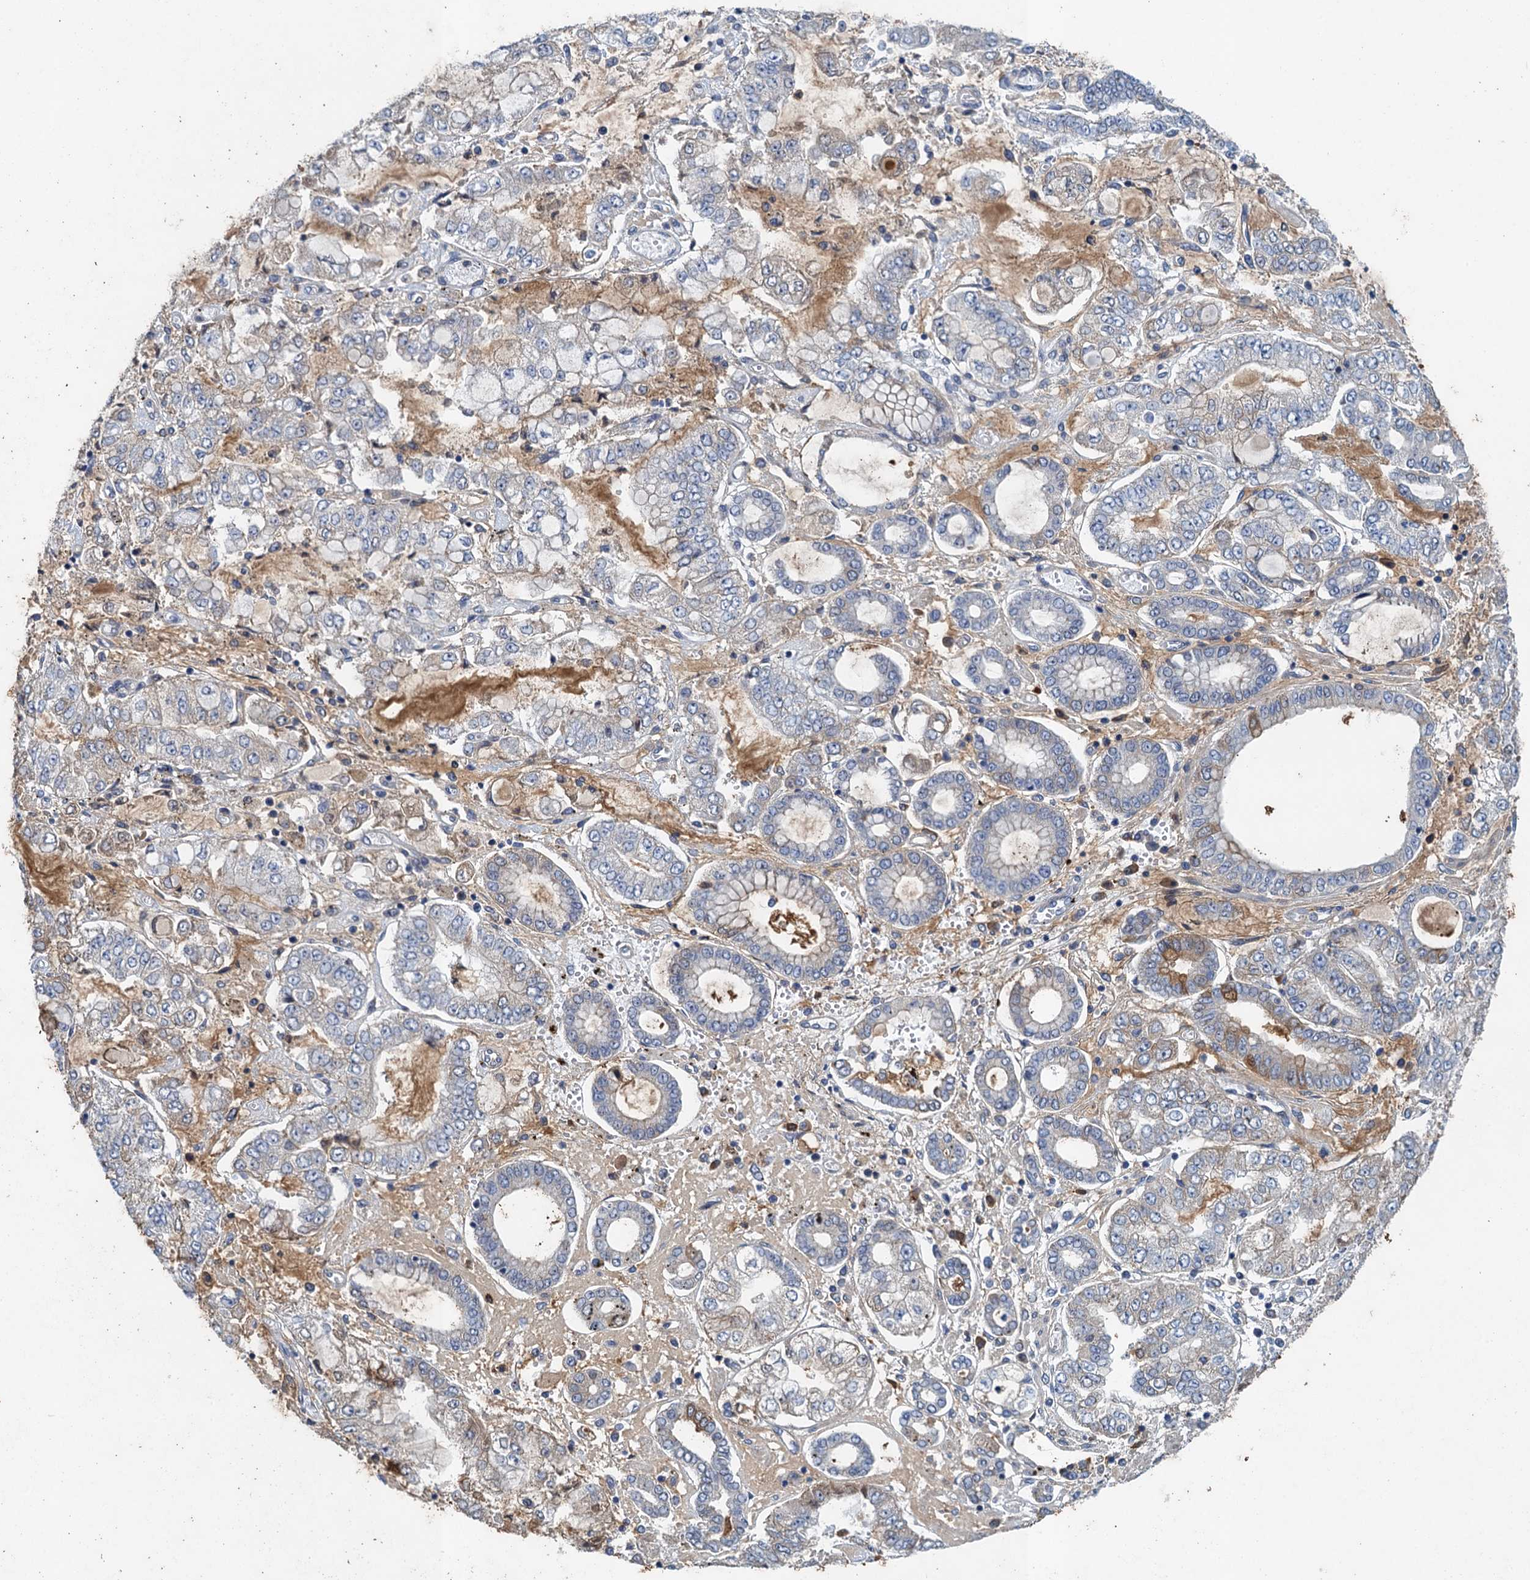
{"staining": {"intensity": "negative", "quantity": "none", "location": "none"}, "tissue": "stomach cancer", "cell_type": "Tumor cells", "image_type": "cancer", "snomed": [{"axis": "morphology", "description": "Adenocarcinoma, NOS"}, {"axis": "topography", "description": "Stomach"}], "caption": "IHC histopathology image of human stomach cancer stained for a protein (brown), which displays no positivity in tumor cells.", "gene": "TPCN1", "patient": {"sex": "male", "age": 76}}